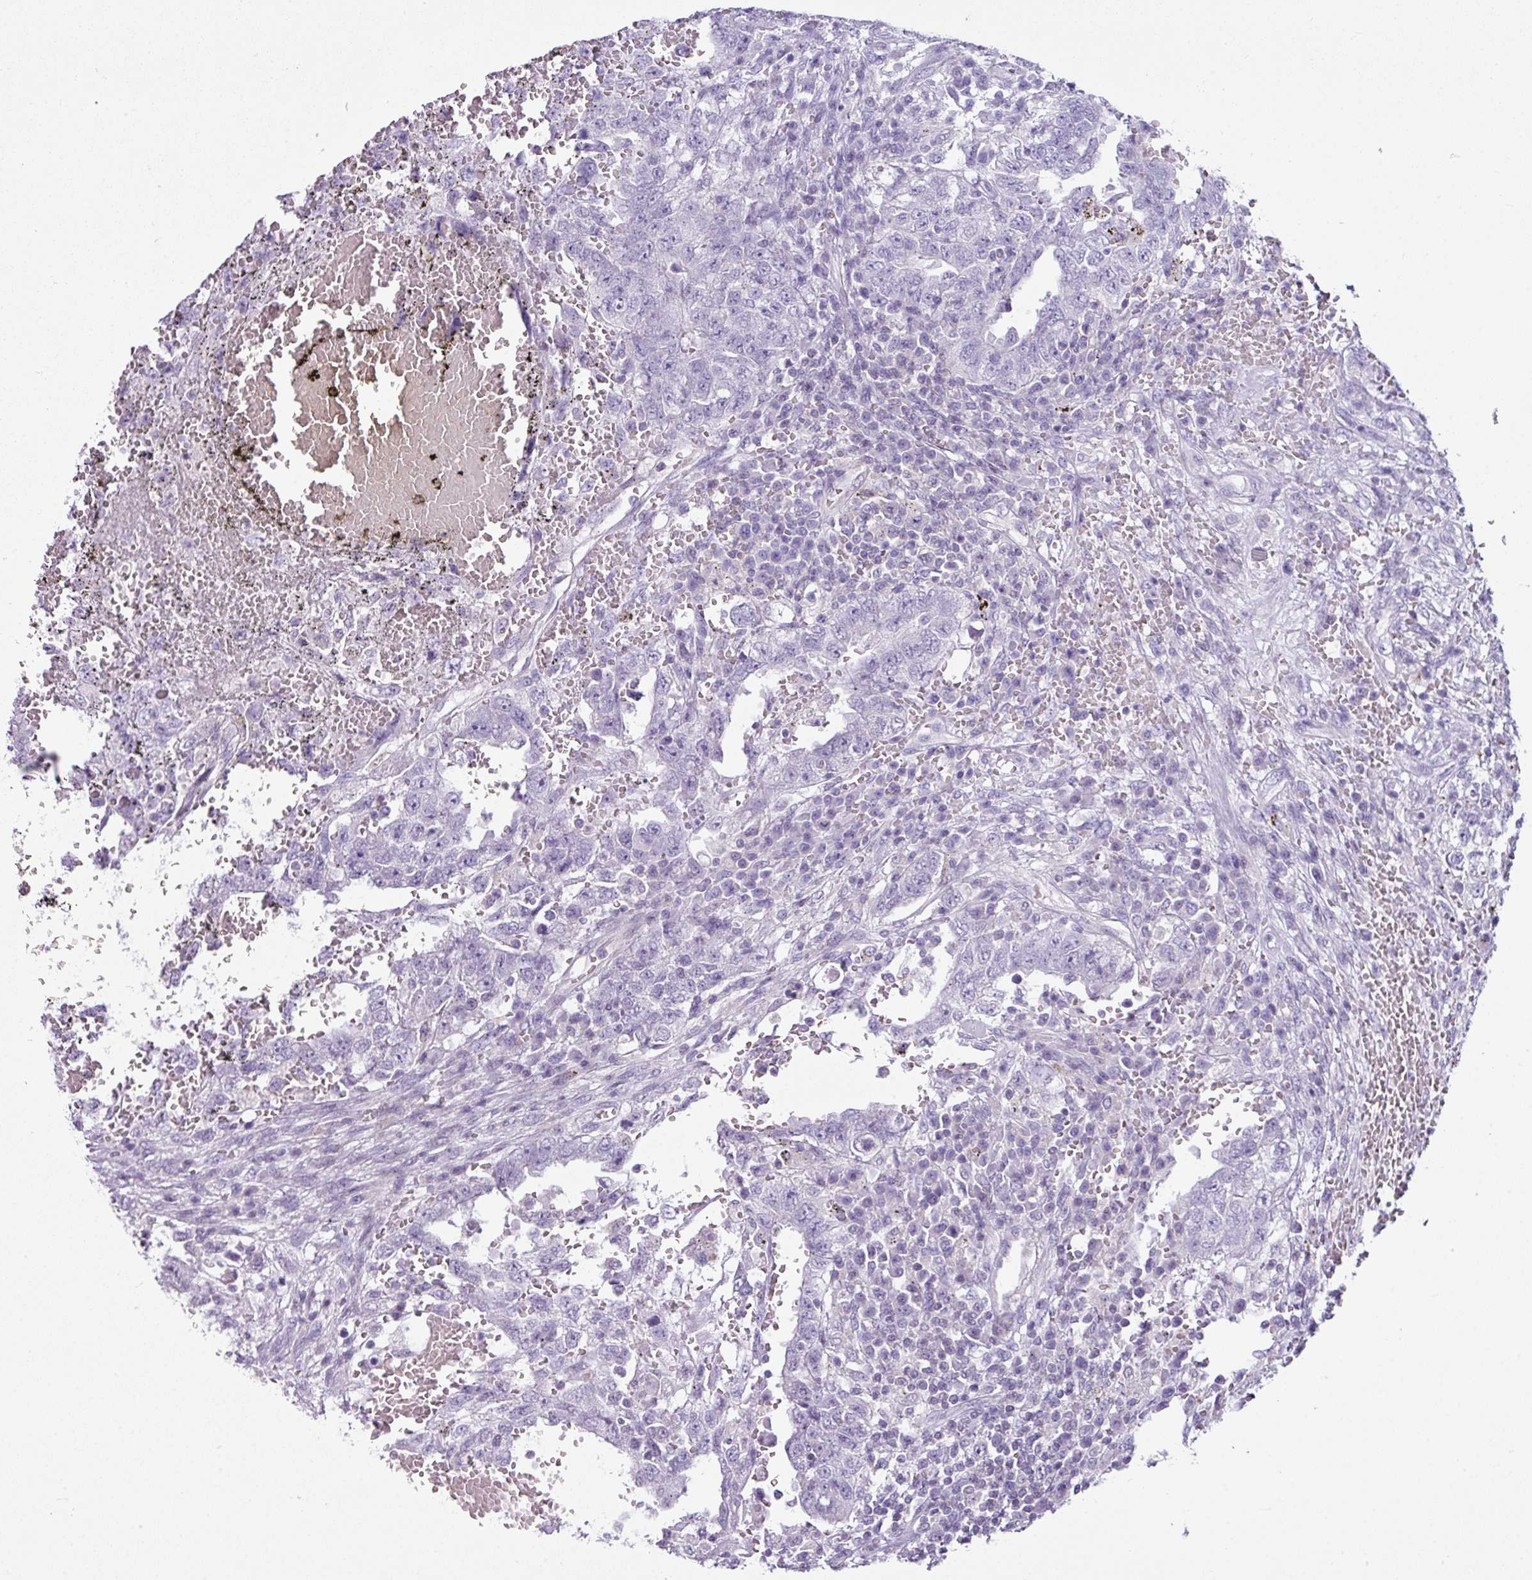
{"staining": {"intensity": "negative", "quantity": "none", "location": "none"}, "tissue": "testis cancer", "cell_type": "Tumor cells", "image_type": "cancer", "snomed": [{"axis": "morphology", "description": "Carcinoma, Embryonal, NOS"}, {"axis": "topography", "description": "Testis"}], "caption": "This is a histopathology image of immunohistochemistry staining of embryonal carcinoma (testis), which shows no positivity in tumor cells.", "gene": "STAT5A", "patient": {"sex": "male", "age": 26}}